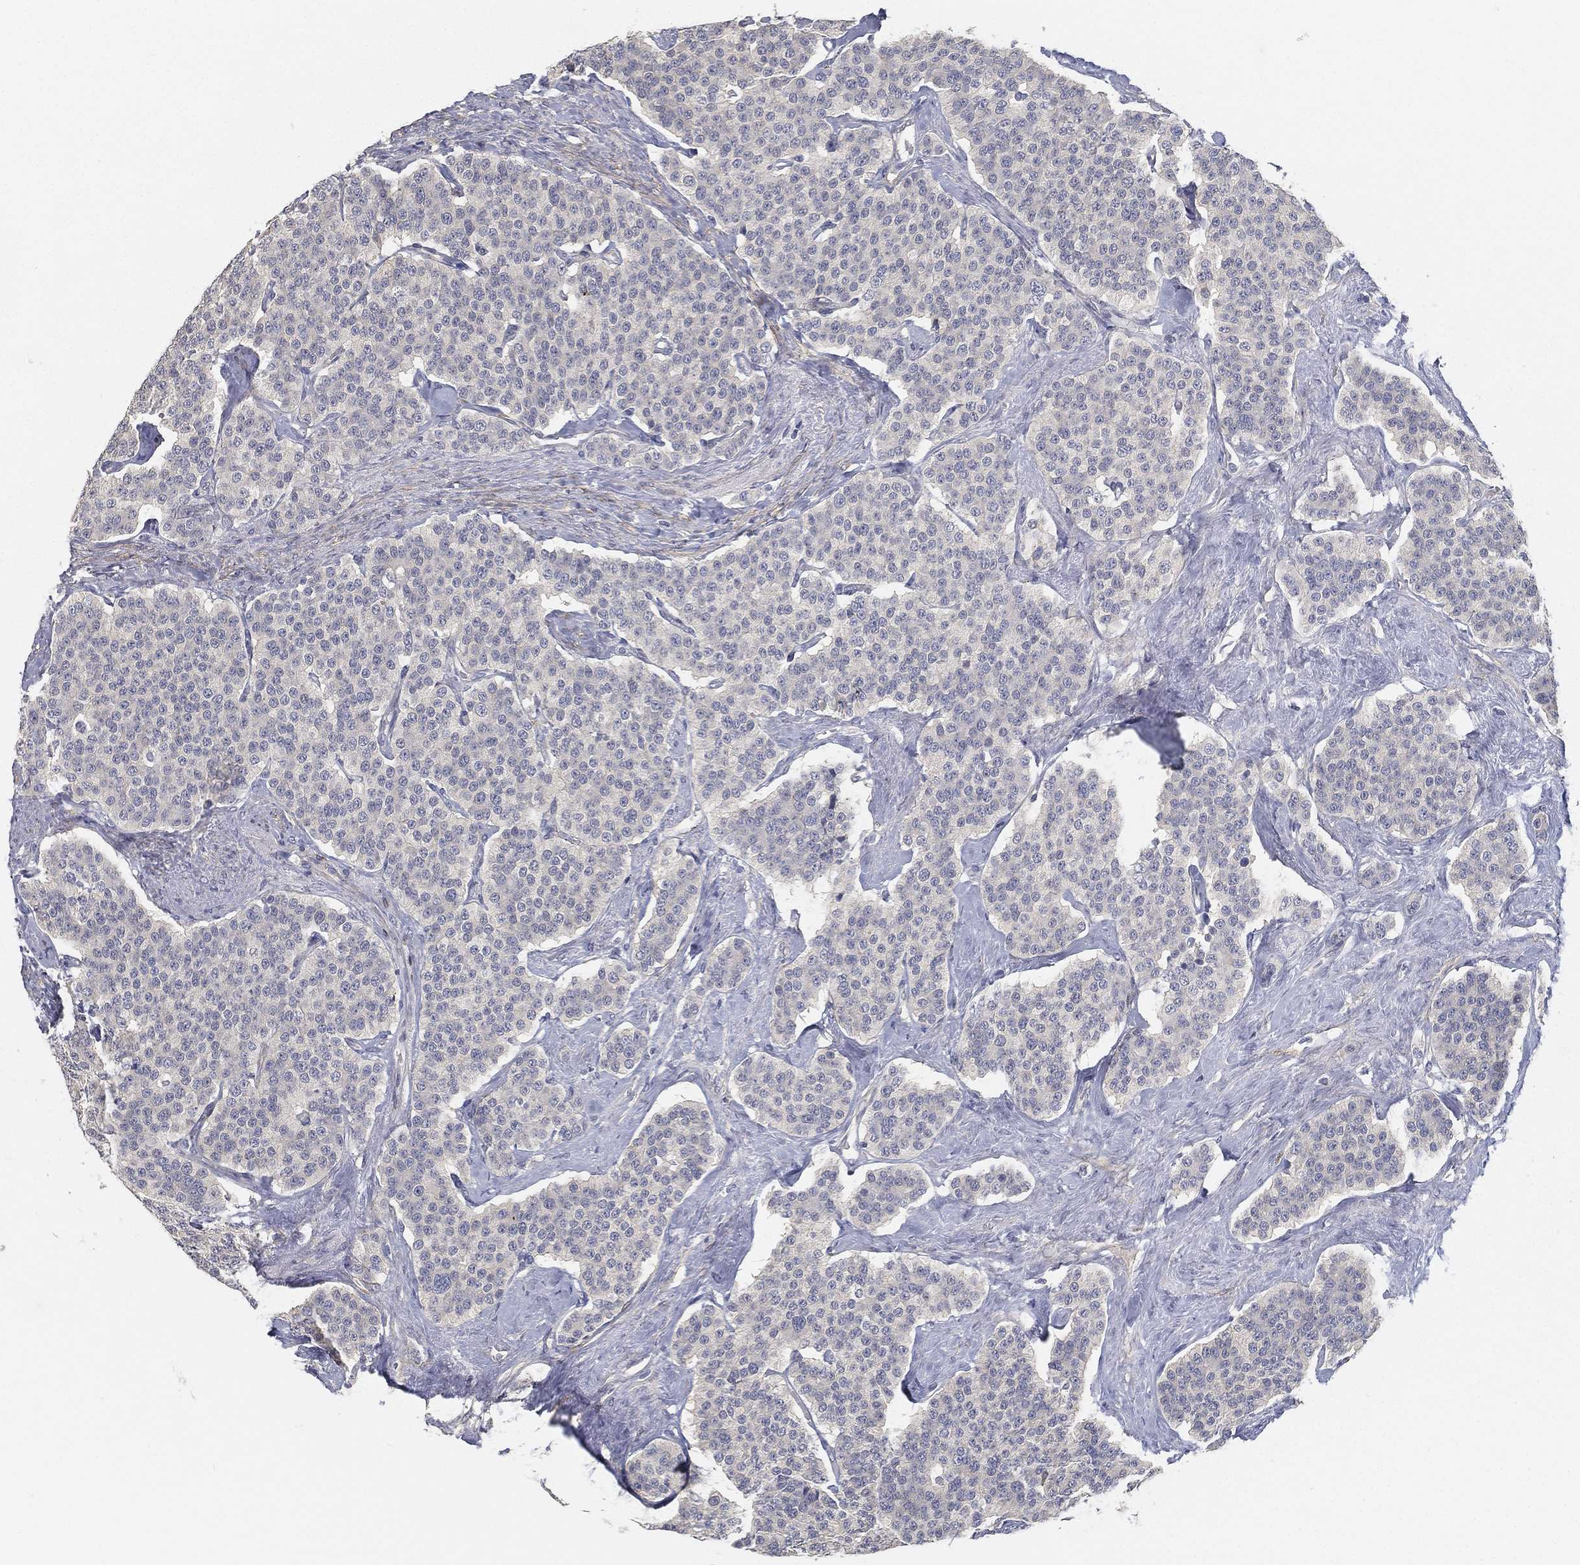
{"staining": {"intensity": "negative", "quantity": "none", "location": "none"}, "tissue": "carcinoid", "cell_type": "Tumor cells", "image_type": "cancer", "snomed": [{"axis": "morphology", "description": "Carcinoid, malignant, NOS"}, {"axis": "topography", "description": "Small intestine"}], "caption": "IHC photomicrograph of carcinoid (malignant) stained for a protein (brown), which demonstrates no positivity in tumor cells.", "gene": "GPR61", "patient": {"sex": "female", "age": 58}}